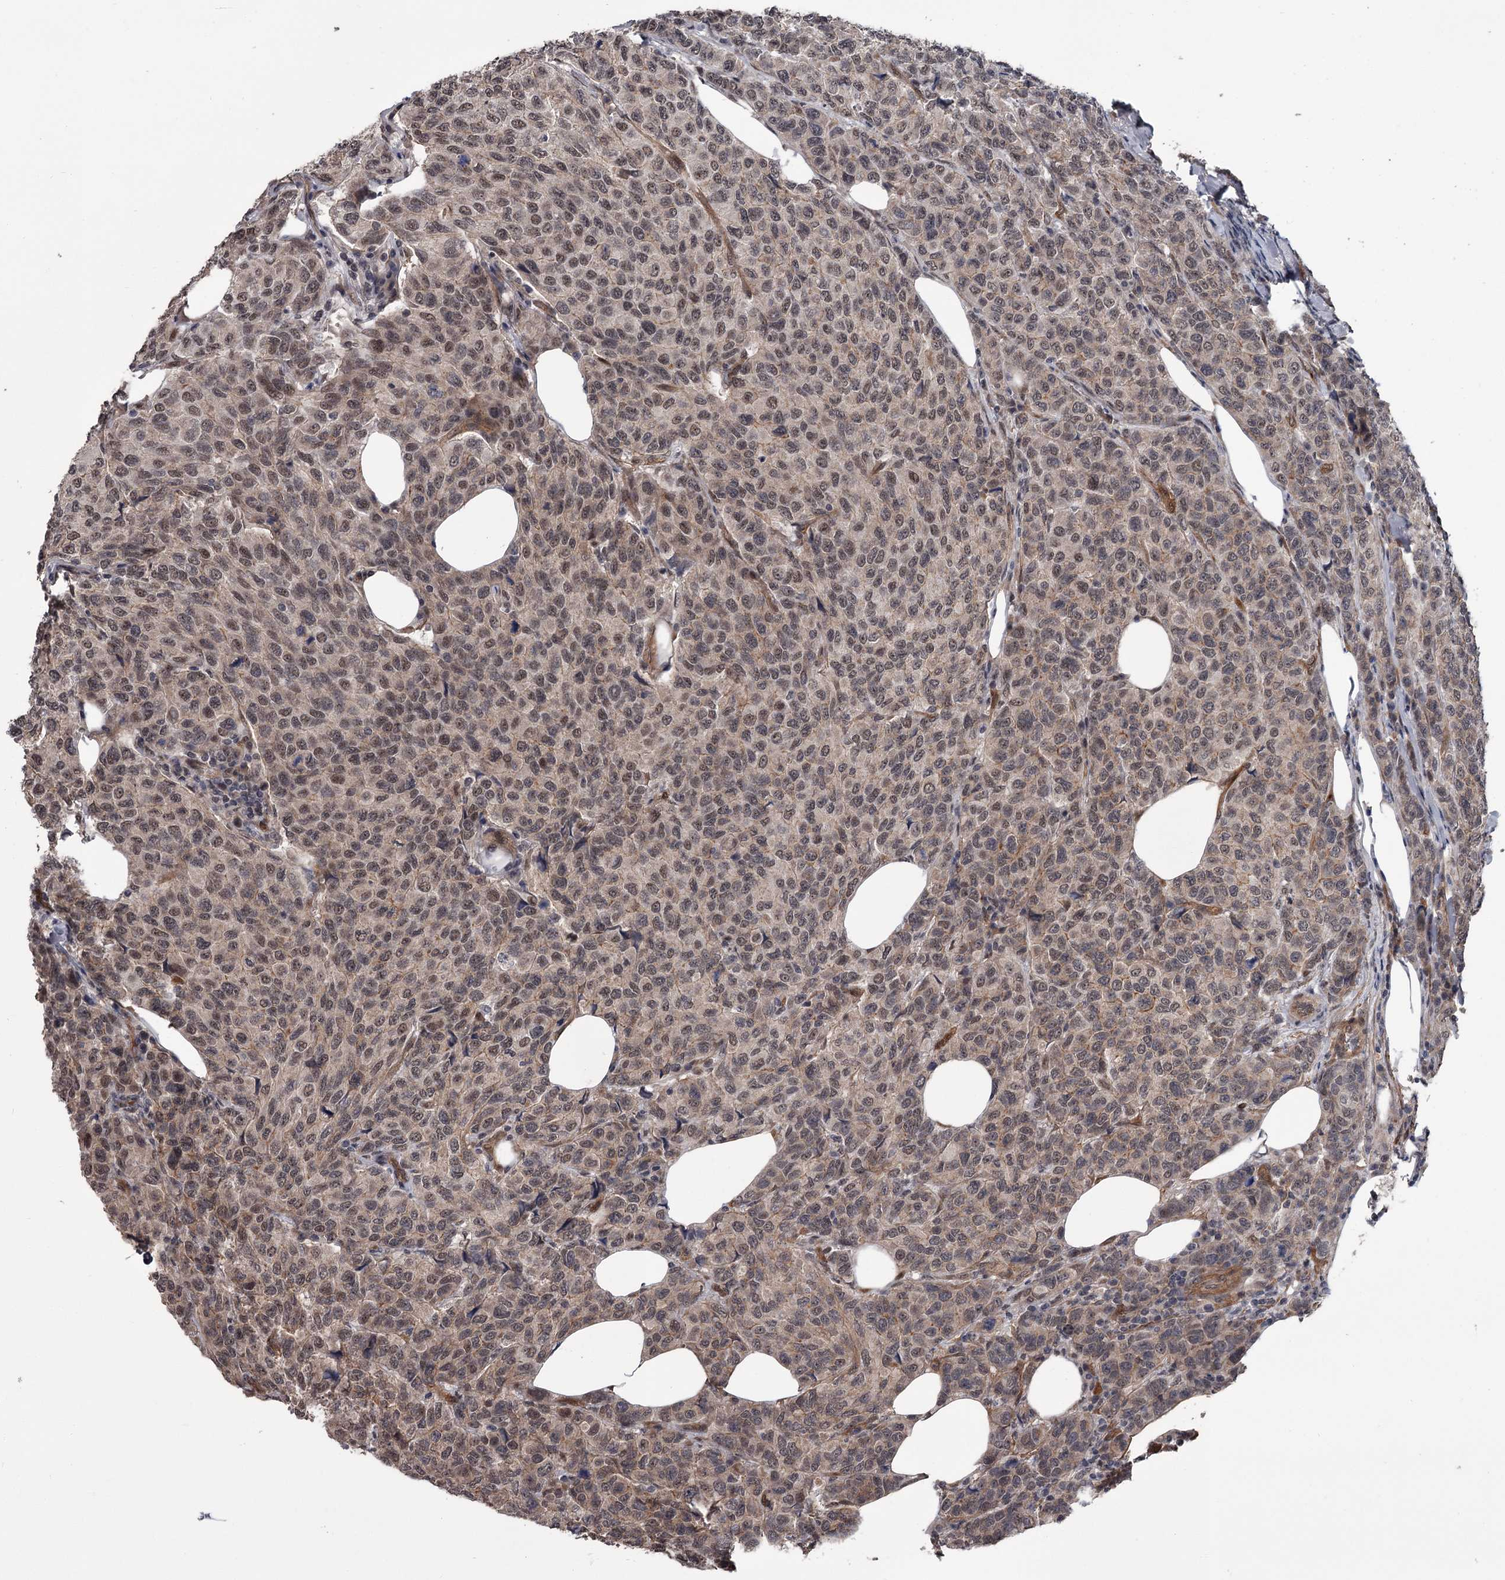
{"staining": {"intensity": "weak", "quantity": ">75%", "location": "cytoplasmic/membranous,nuclear"}, "tissue": "breast cancer", "cell_type": "Tumor cells", "image_type": "cancer", "snomed": [{"axis": "morphology", "description": "Duct carcinoma"}, {"axis": "topography", "description": "Breast"}], "caption": "Protein analysis of breast intraductal carcinoma tissue exhibits weak cytoplasmic/membranous and nuclear expression in about >75% of tumor cells. The staining was performed using DAB to visualize the protein expression in brown, while the nuclei were stained in blue with hematoxylin (Magnification: 20x).", "gene": "CDC42EP2", "patient": {"sex": "female", "age": 55}}